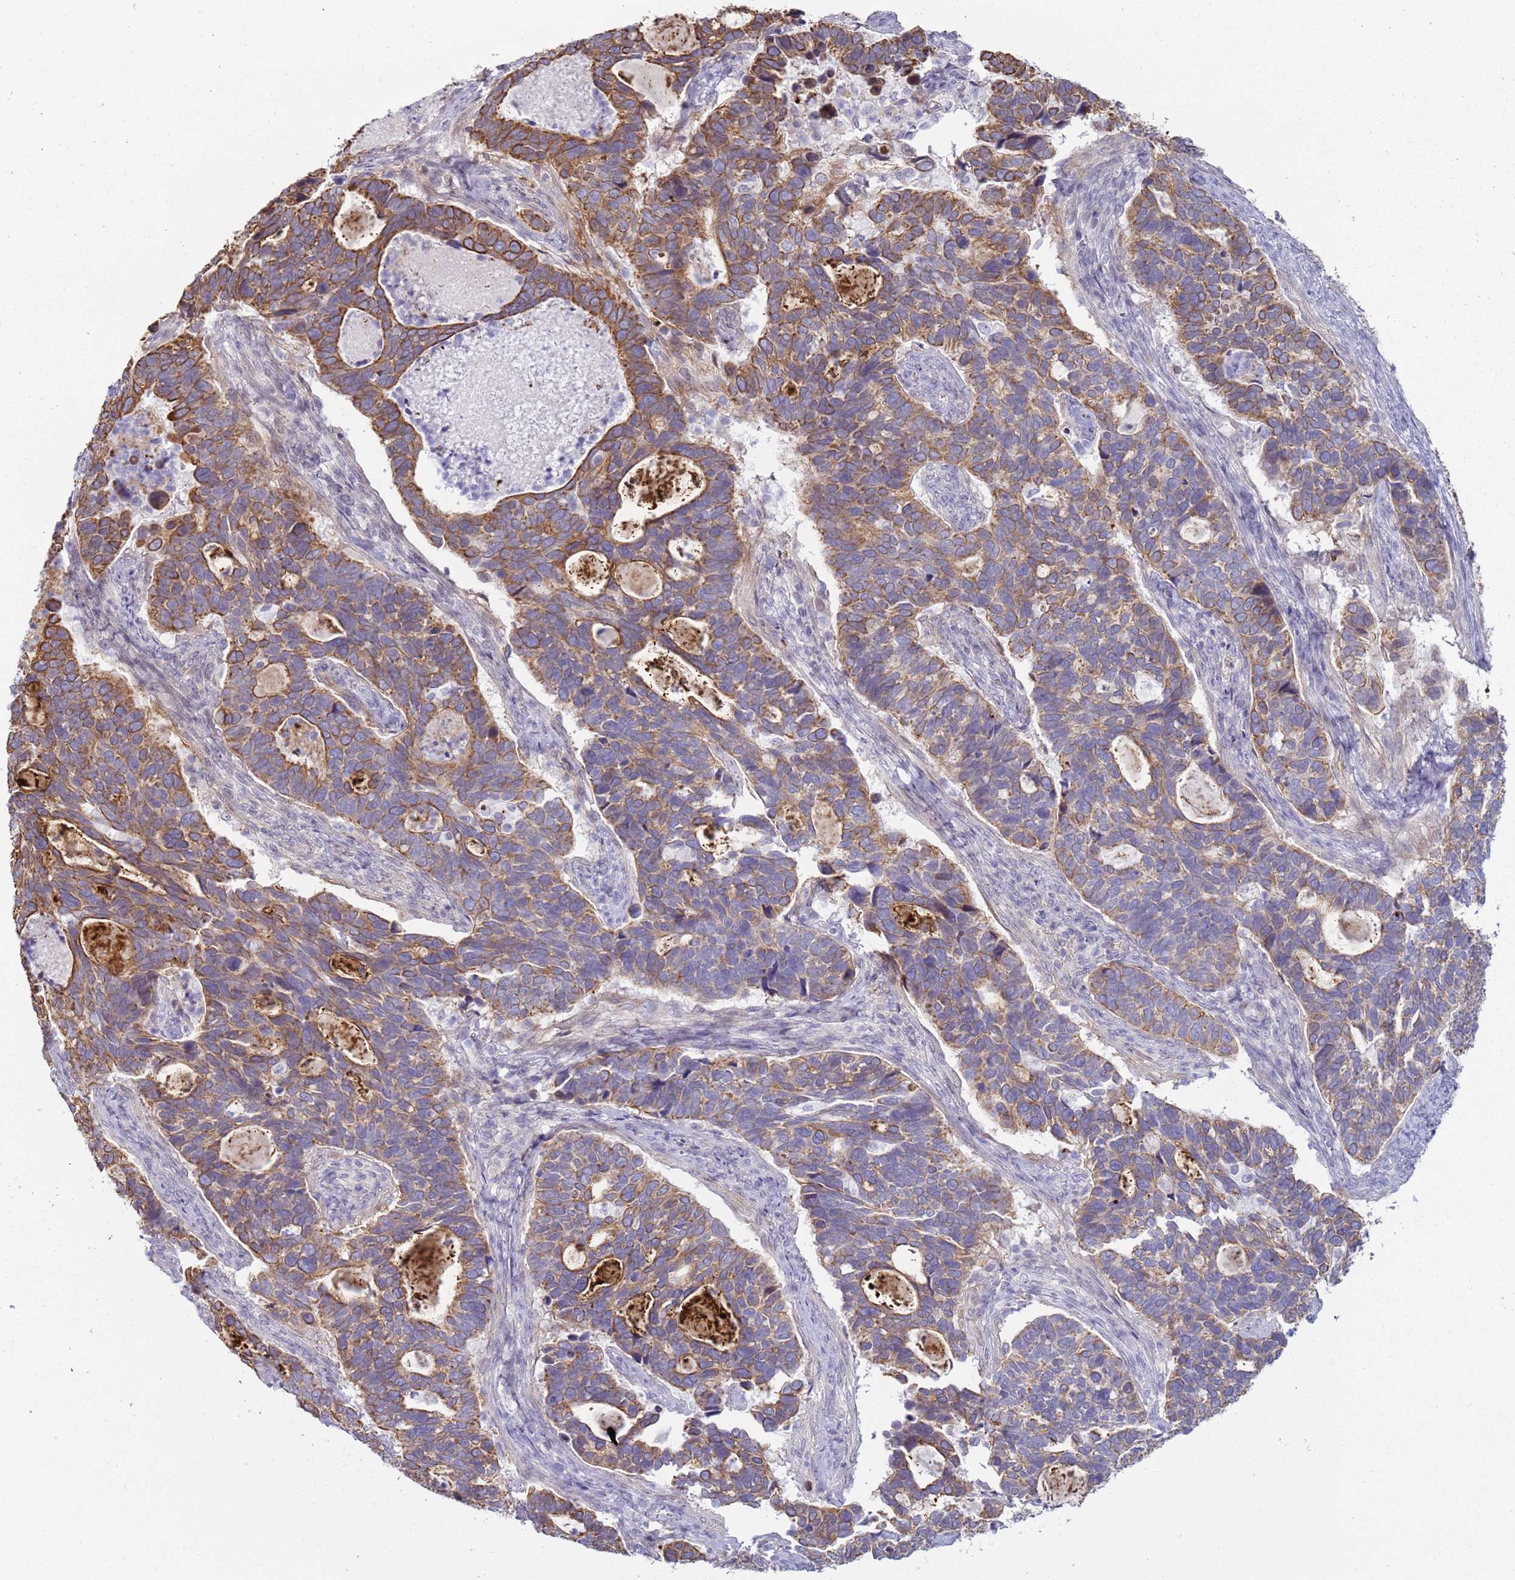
{"staining": {"intensity": "moderate", "quantity": ">75%", "location": "cytoplasmic/membranous"}, "tissue": "cervical cancer", "cell_type": "Tumor cells", "image_type": "cancer", "snomed": [{"axis": "morphology", "description": "Squamous cell carcinoma, NOS"}, {"axis": "topography", "description": "Cervix"}], "caption": "A micrograph of cervical squamous cell carcinoma stained for a protein reveals moderate cytoplasmic/membranous brown staining in tumor cells.", "gene": "NPAP1", "patient": {"sex": "female", "age": 38}}